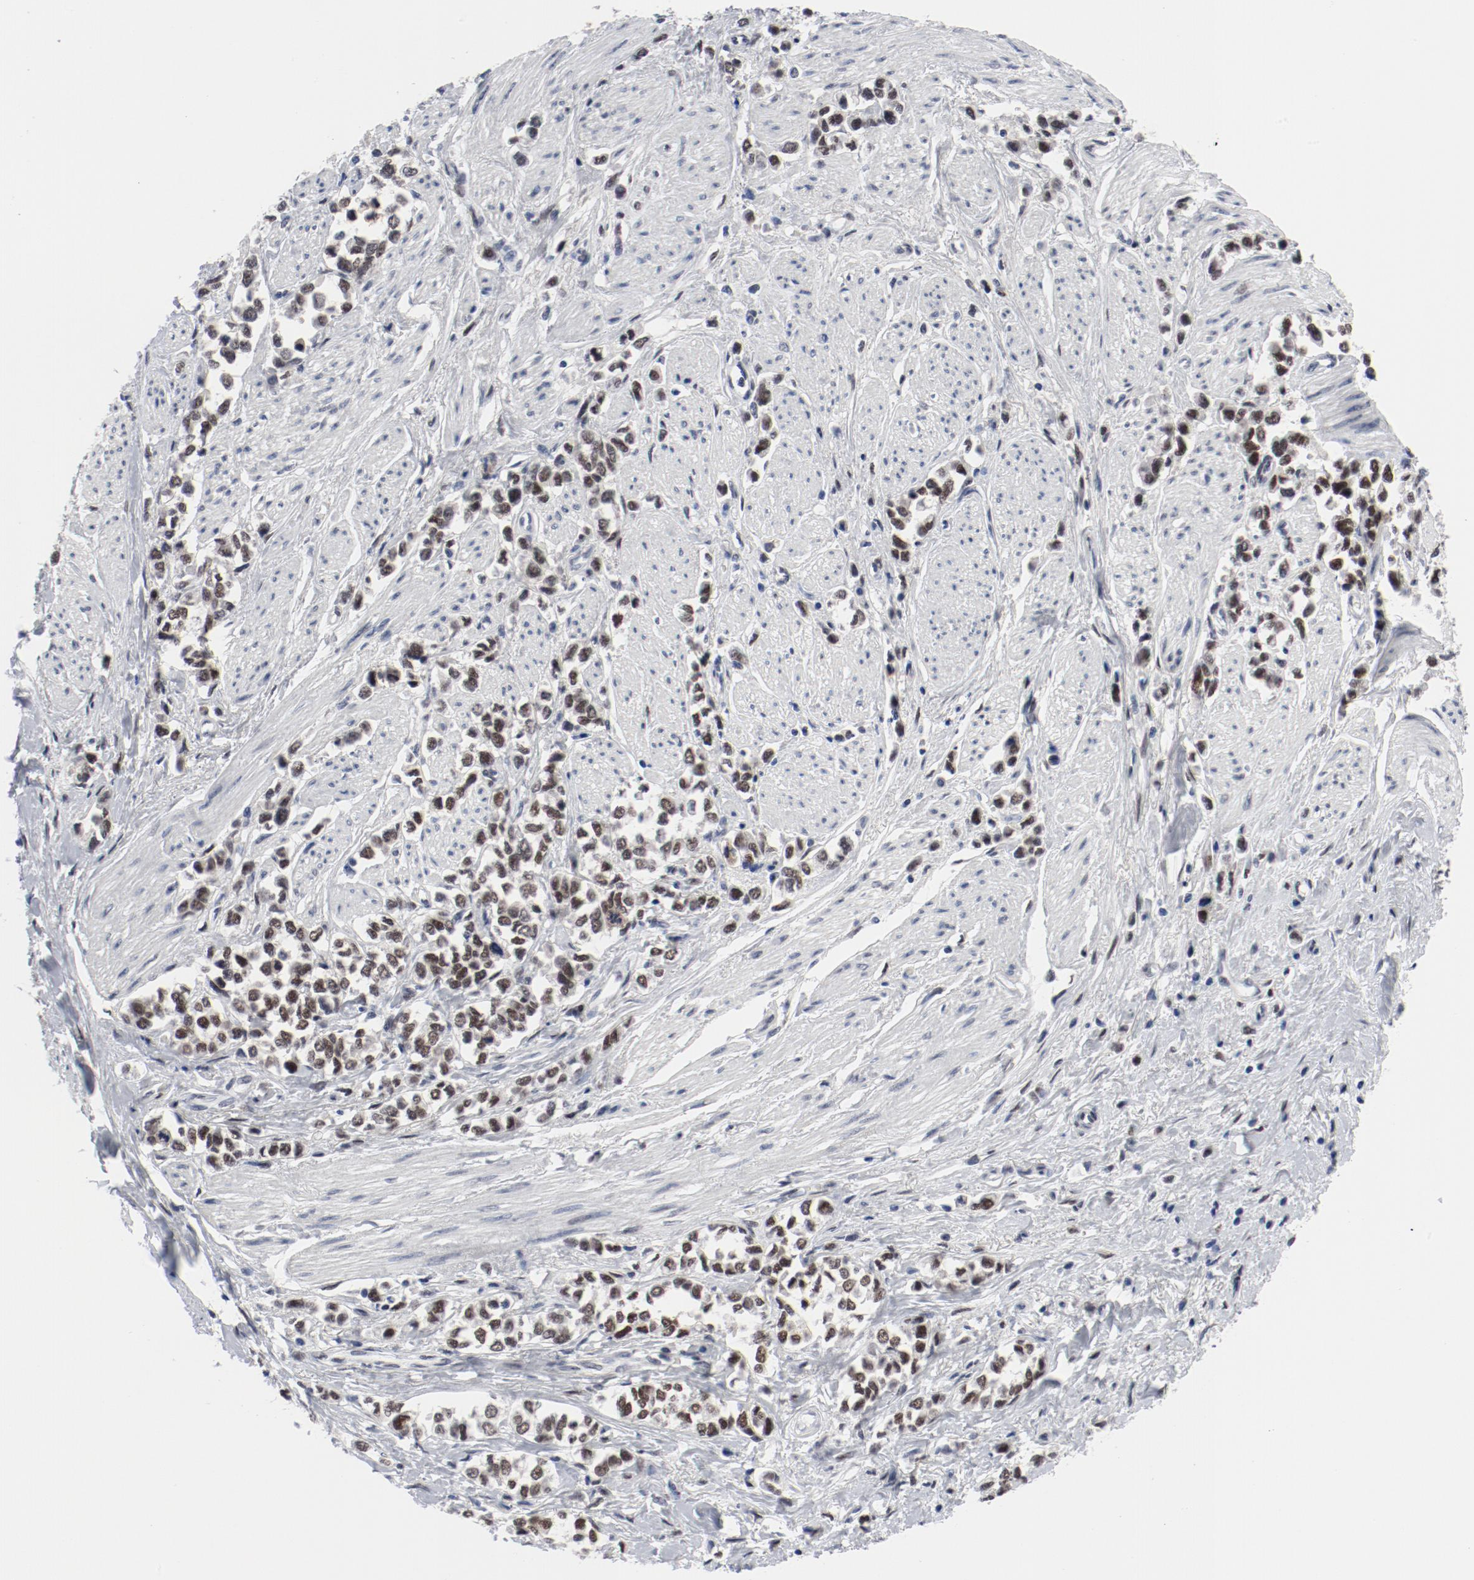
{"staining": {"intensity": "strong", "quantity": ">75%", "location": "nuclear"}, "tissue": "stomach cancer", "cell_type": "Tumor cells", "image_type": "cancer", "snomed": [{"axis": "morphology", "description": "Adenocarcinoma, NOS"}, {"axis": "topography", "description": "Stomach, upper"}], "caption": "Immunohistochemical staining of stomach adenocarcinoma demonstrates high levels of strong nuclear protein expression in approximately >75% of tumor cells.", "gene": "ARNT", "patient": {"sex": "male", "age": 76}}